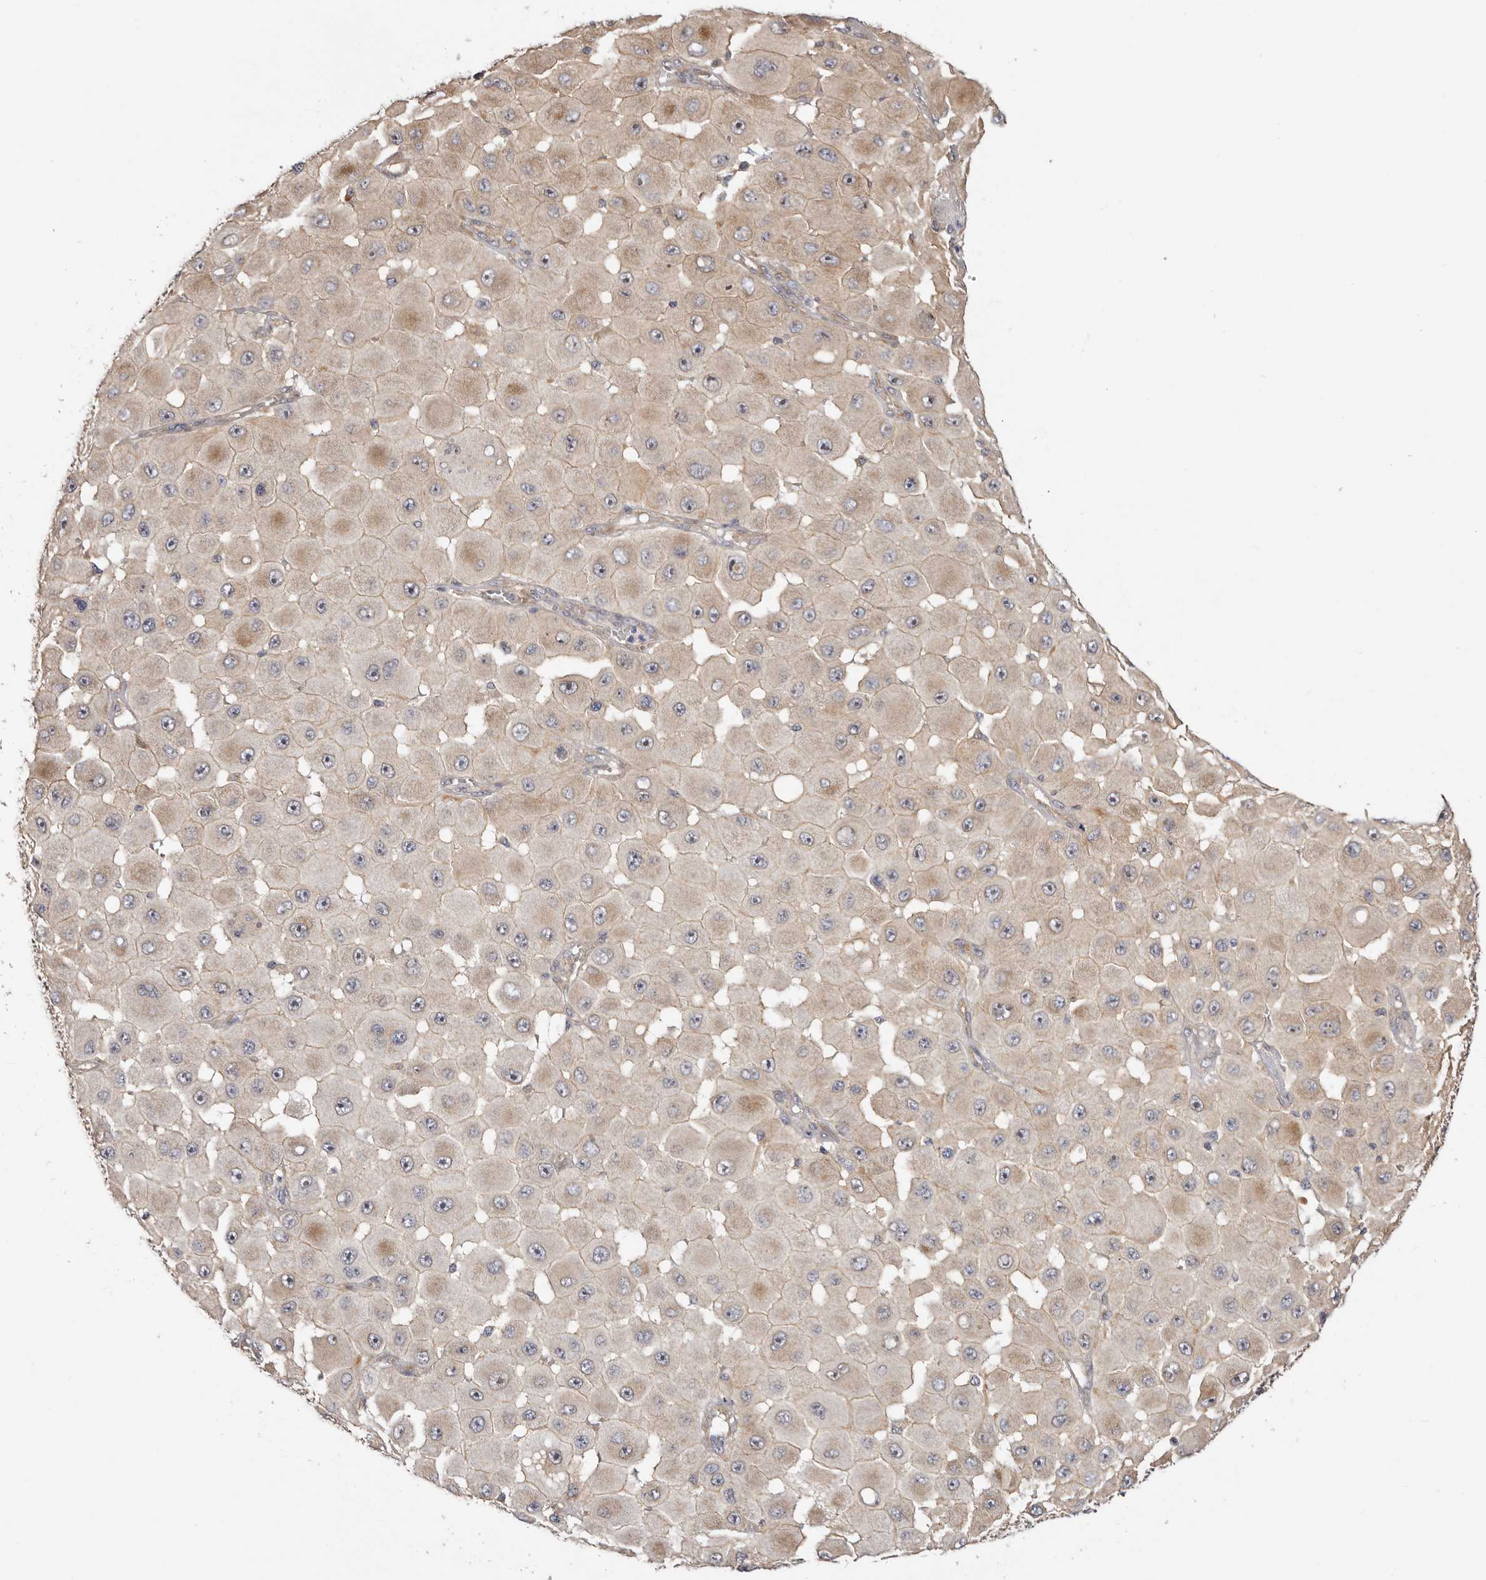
{"staining": {"intensity": "negative", "quantity": "none", "location": "none"}, "tissue": "melanoma", "cell_type": "Tumor cells", "image_type": "cancer", "snomed": [{"axis": "morphology", "description": "Malignant melanoma, NOS"}, {"axis": "topography", "description": "Skin"}], "caption": "Melanoma was stained to show a protein in brown. There is no significant positivity in tumor cells.", "gene": "PANK4", "patient": {"sex": "female", "age": 81}}